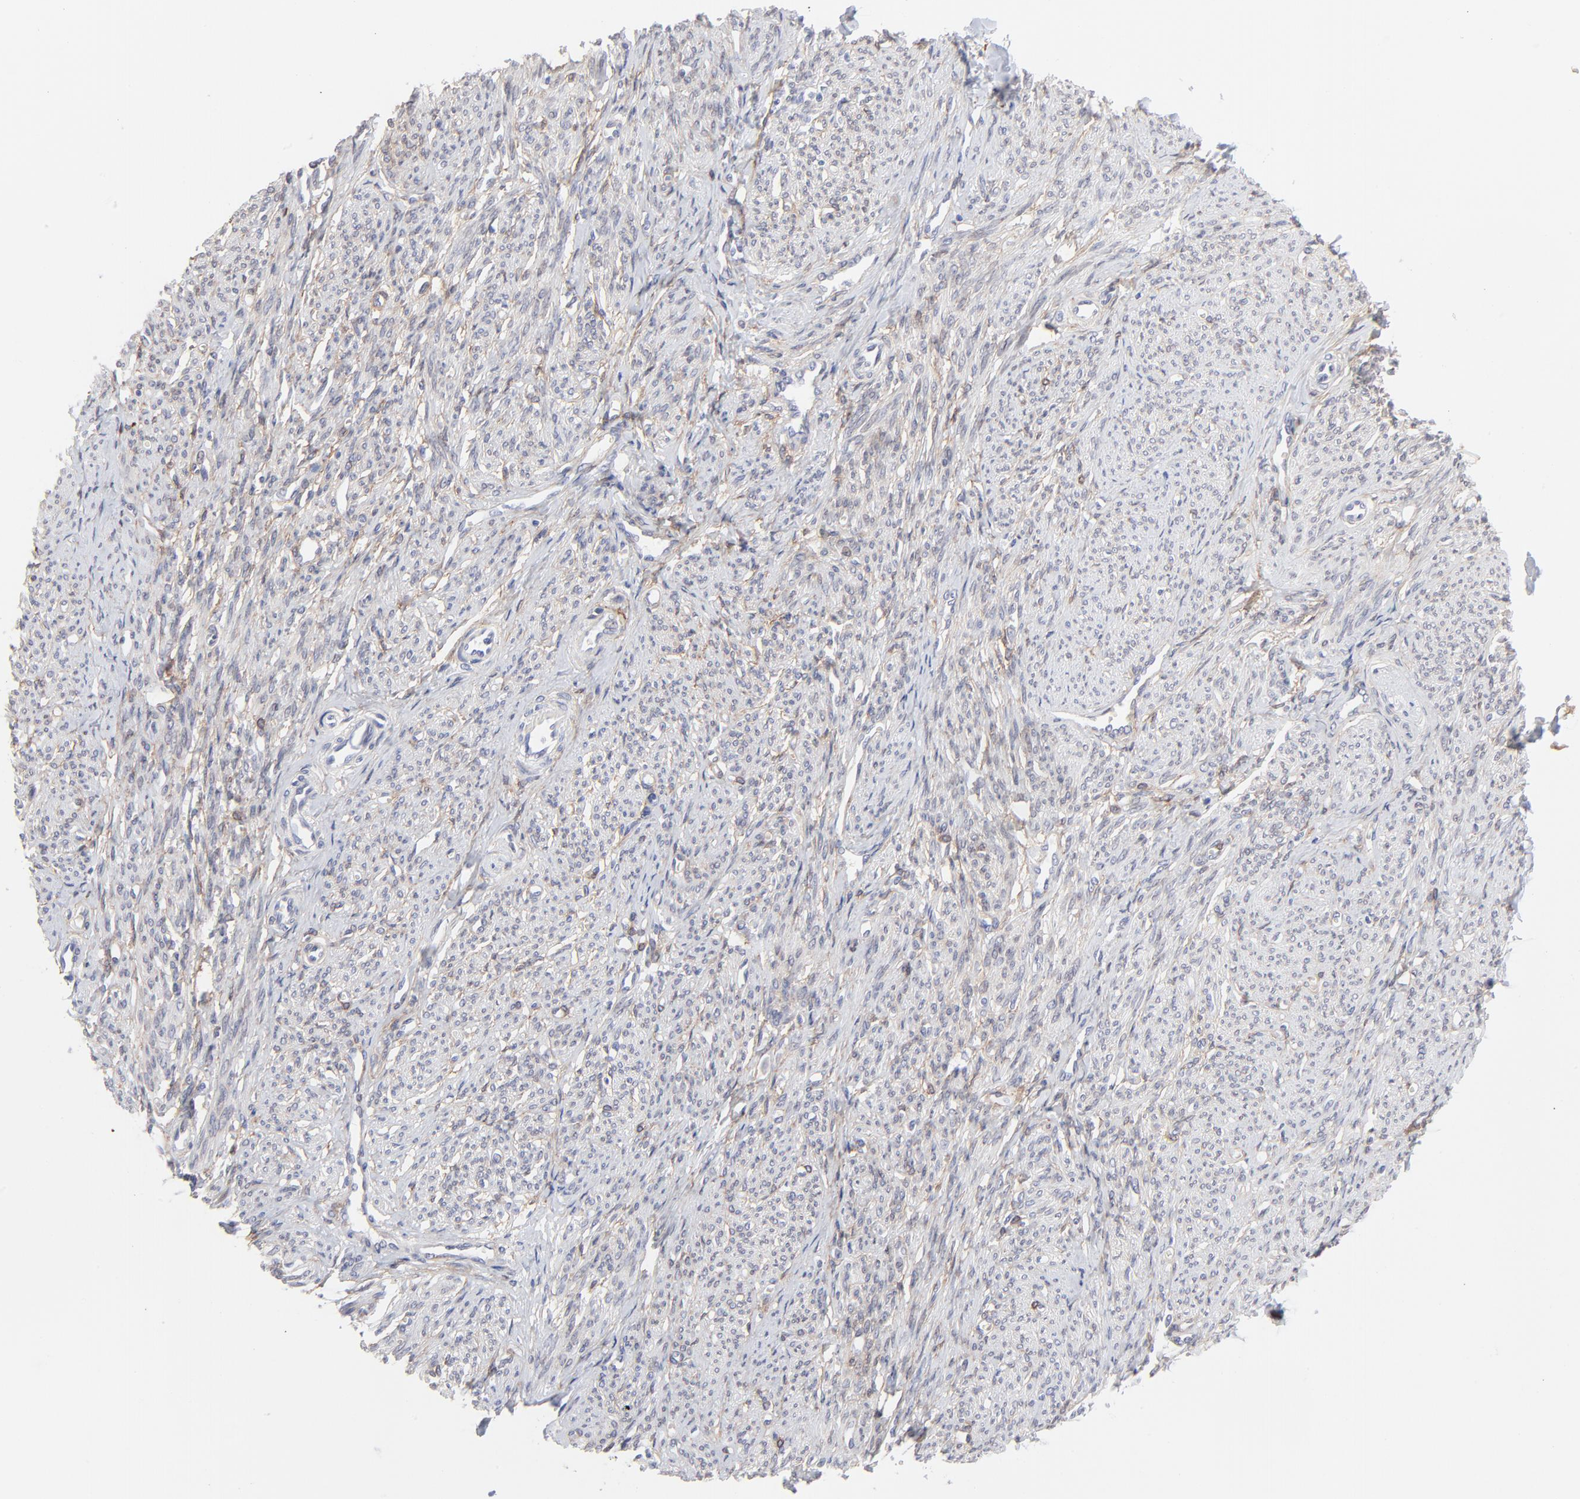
{"staining": {"intensity": "negative", "quantity": "none", "location": "none"}, "tissue": "smooth muscle", "cell_type": "Smooth muscle cells", "image_type": "normal", "snomed": [{"axis": "morphology", "description": "Normal tissue, NOS"}, {"axis": "topography", "description": "Smooth muscle"}], "caption": "Immunohistochemistry image of unremarkable human smooth muscle stained for a protein (brown), which displays no staining in smooth muscle cells.", "gene": "PDGFRB", "patient": {"sex": "female", "age": 65}}